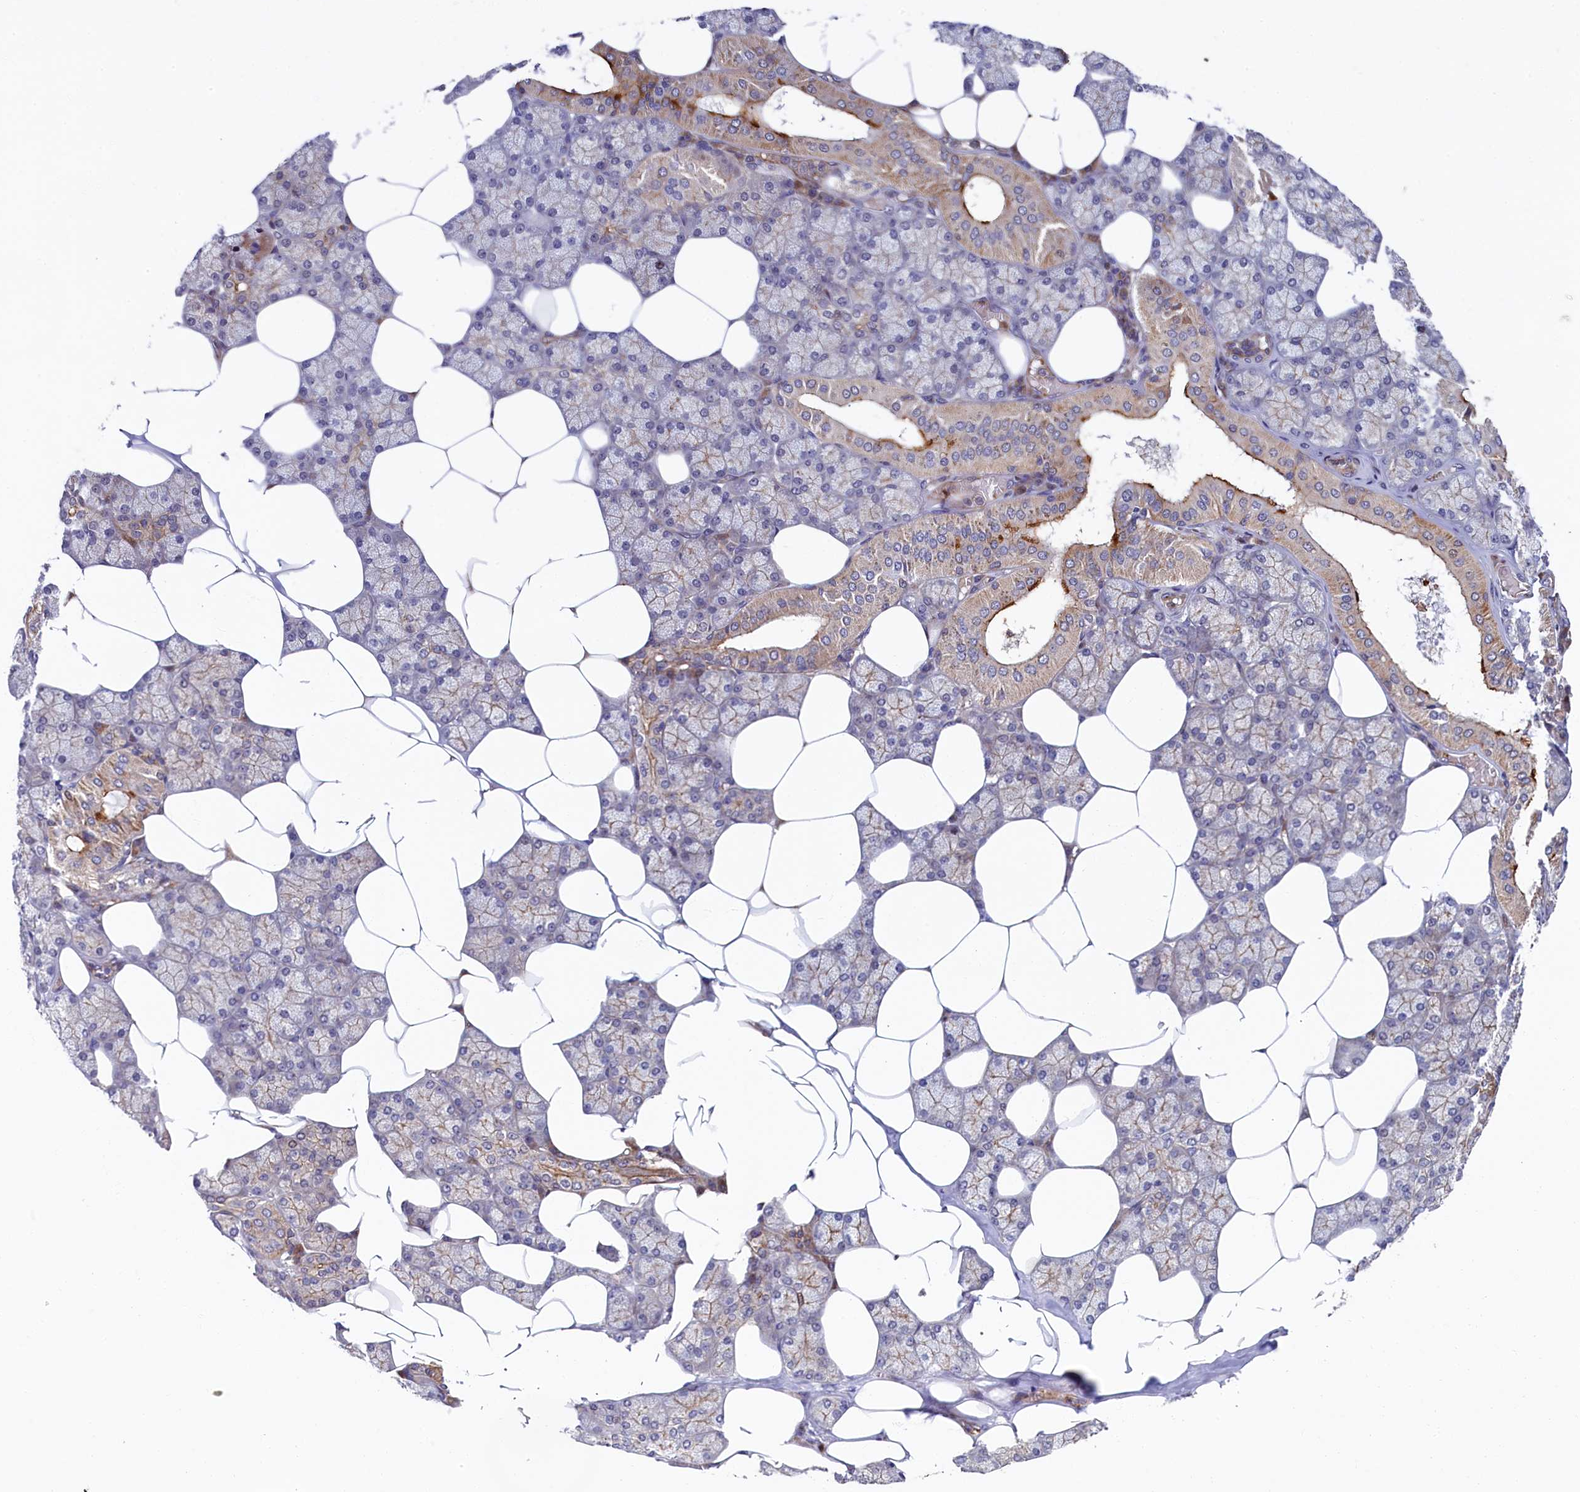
{"staining": {"intensity": "moderate", "quantity": "25%-75%", "location": "cytoplasmic/membranous"}, "tissue": "salivary gland", "cell_type": "Glandular cells", "image_type": "normal", "snomed": [{"axis": "morphology", "description": "Normal tissue, NOS"}, {"axis": "topography", "description": "Salivary gland"}], "caption": "Human salivary gland stained for a protein (brown) demonstrates moderate cytoplasmic/membranous positive expression in approximately 25%-75% of glandular cells.", "gene": "PIK3C3", "patient": {"sex": "male", "age": 62}}